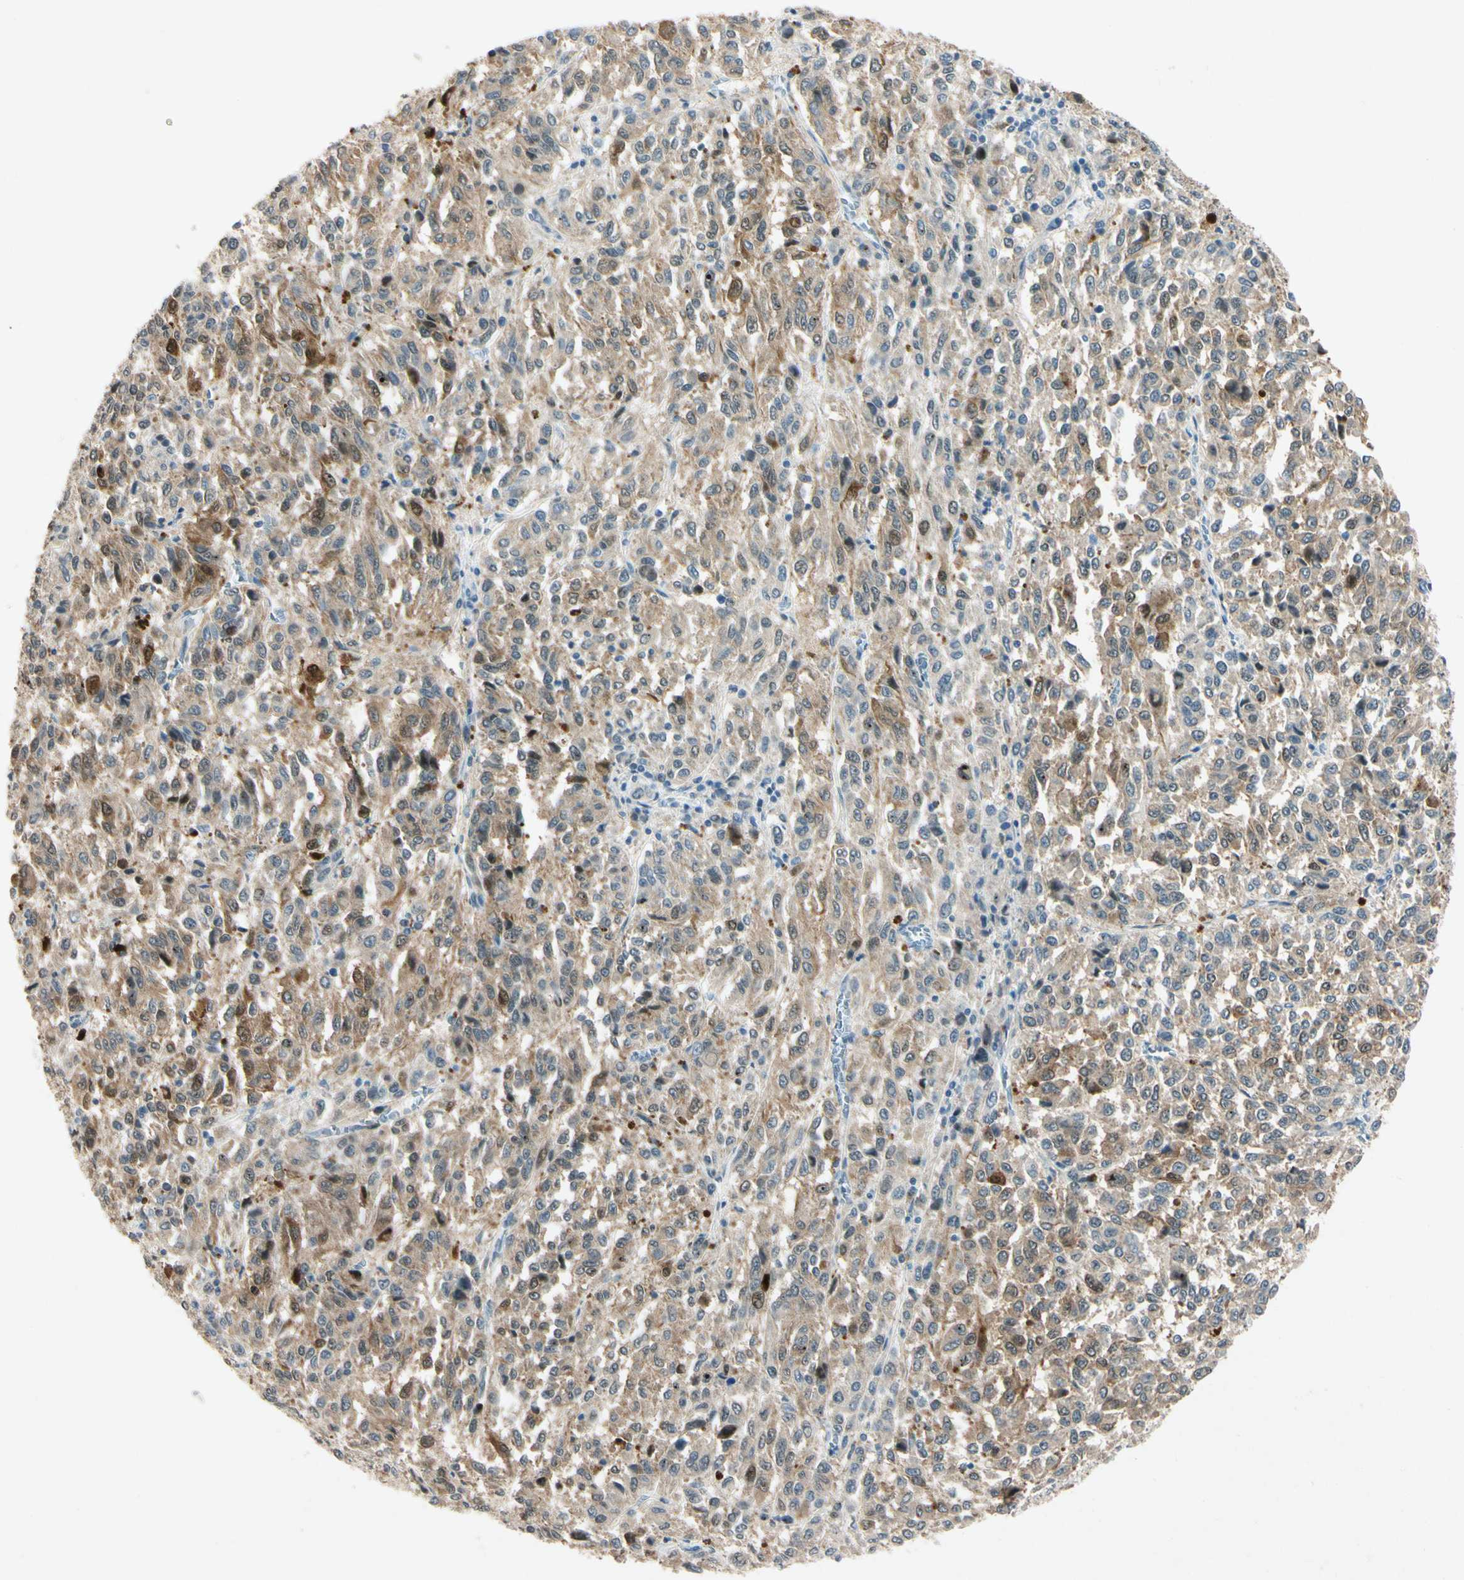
{"staining": {"intensity": "moderate", "quantity": ">75%", "location": "cytoplasmic/membranous"}, "tissue": "melanoma", "cell_type": "Tumor cells", "image_type": "cancer", "snomed": [{"axis": "morphology", "description": "Malignant melanoma, Metastatic site"}, {"axis": "topography", "description": "Lung"}], "caption": "Human melanoma stained with a protein marker displays moderate staining in tumor cells.", "gene": "HSPA1B", "patient": {"sex": "male", "age": 64}}